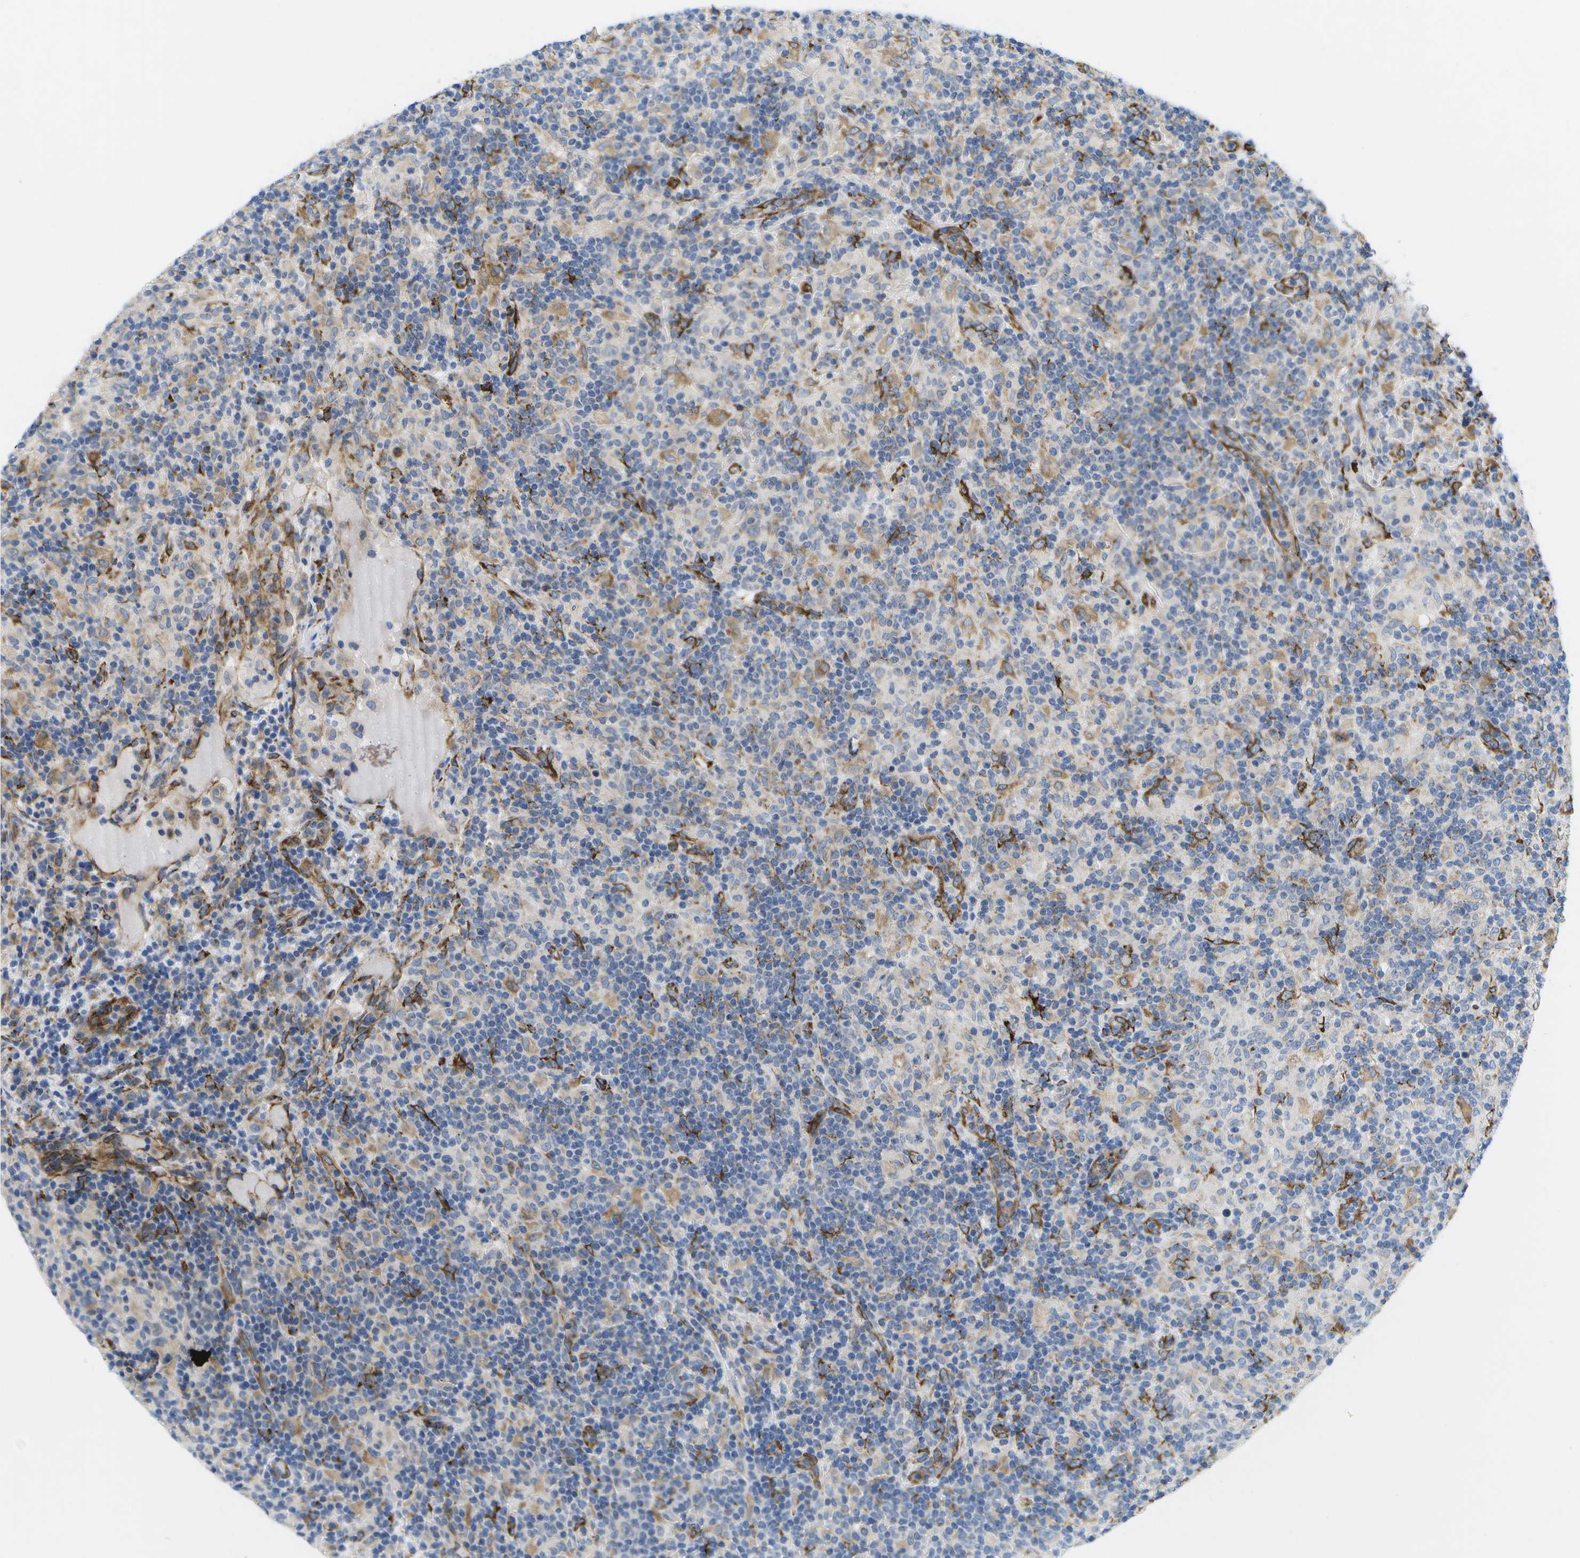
{"staining": {"intensity": "moderate", "quantity": "25%-75%", "location": "cytoplasmic/membranous"}, "tissue": "lymphoma", "cell_type": "Tumor cells", "image_type": "cancer", "snomed": [{"axis": "morphology", "description": "Hodgkin's disease, NOS"}, {"axis": "topography", "description": "Lymph node"}], "caption": "Human Hodgkin's disease stained with a protein marker shows moderate staining in tumor cells.", "gene": "ZDHHC17", "patient": {"sex": "male", "age": 70}}